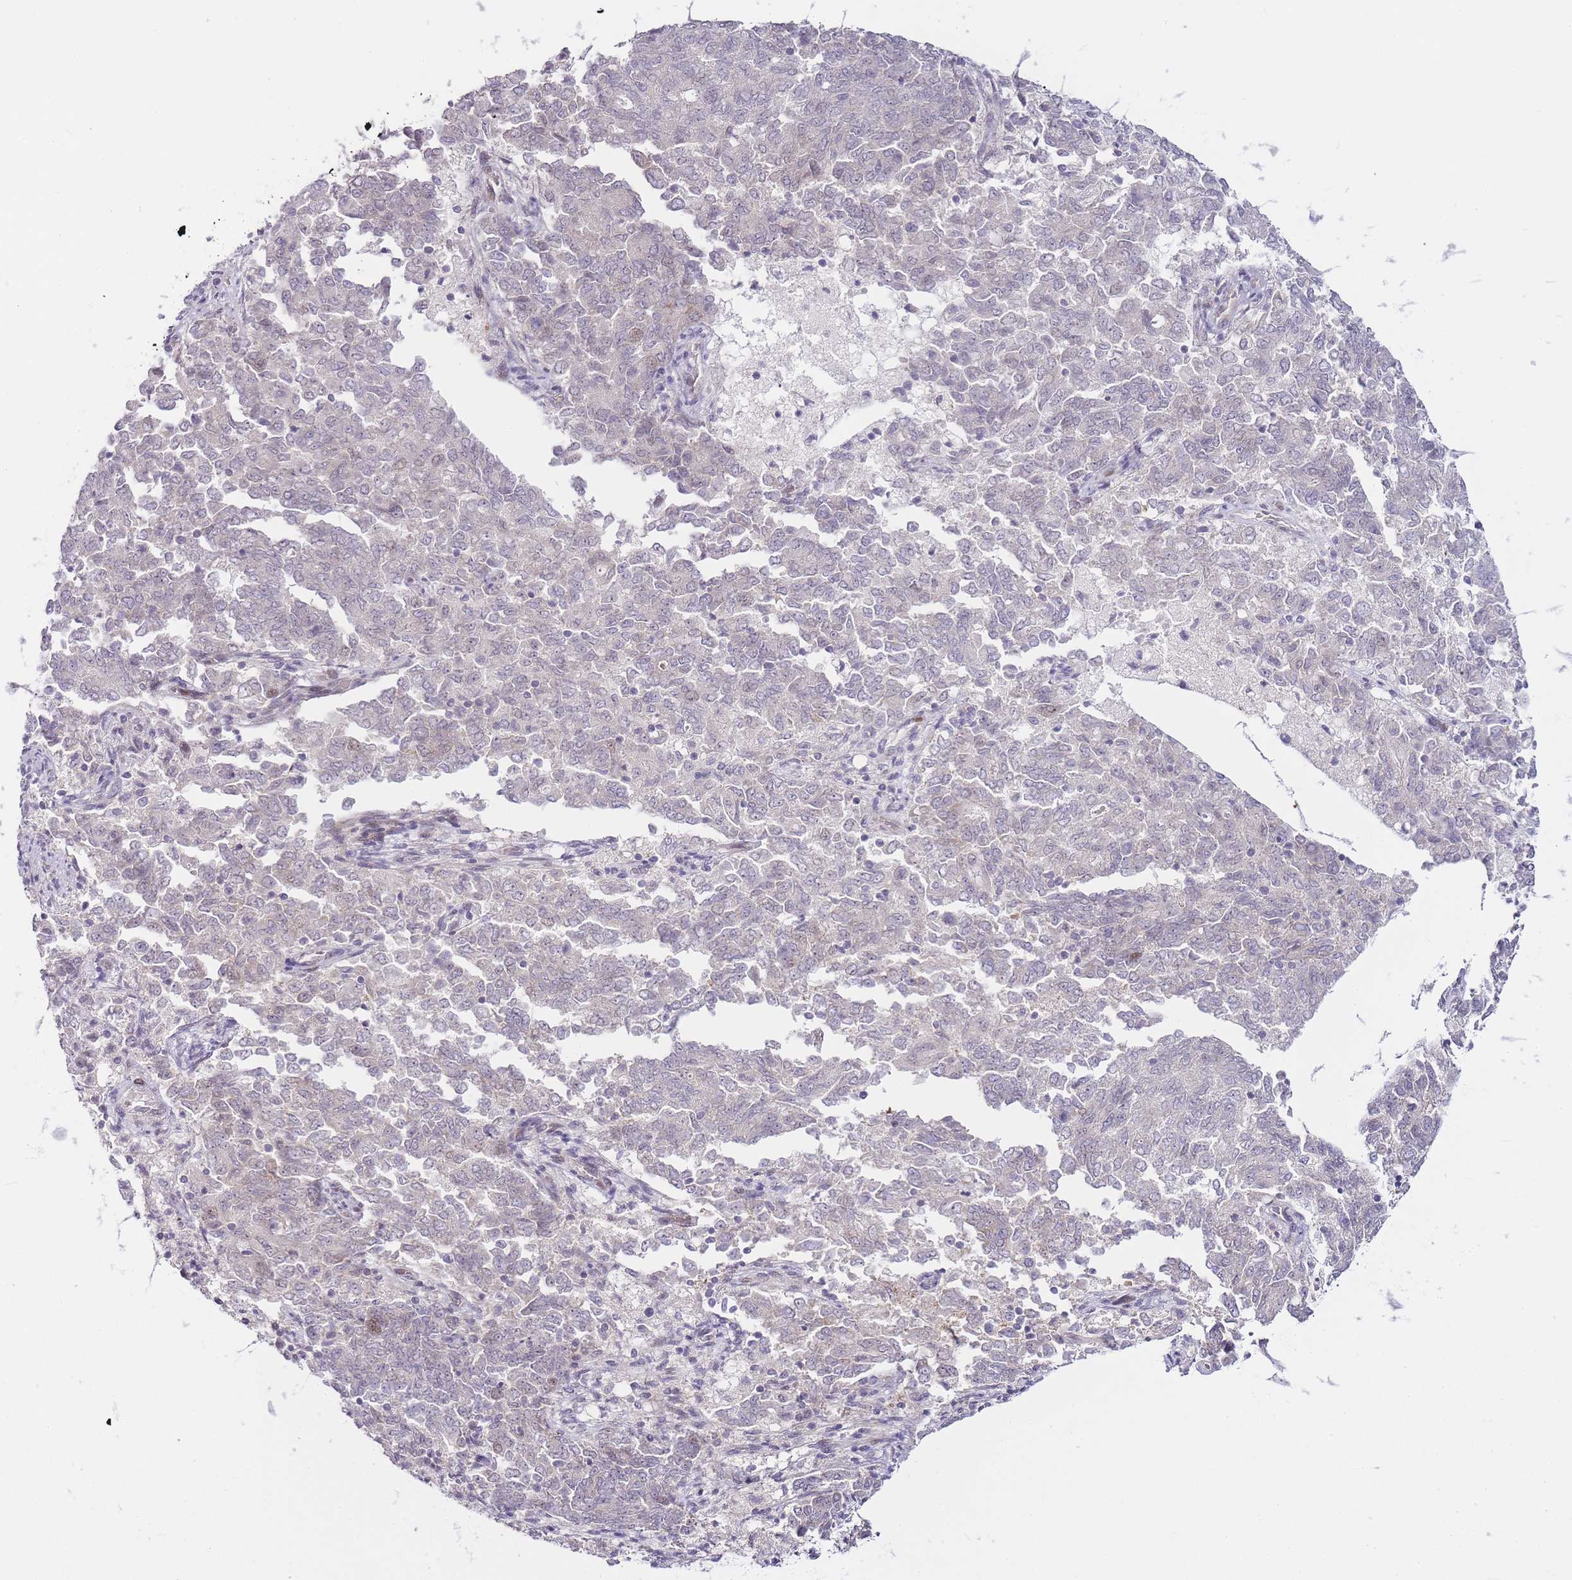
{"staining": {"intensity": "negative", "quantity": "none", "location": "none"}, "tissue": "endometrial cancer", "cell_type": "Tumor cells", "image_type": "cancer", "snomed": [{"axis": "morphology", "description": "Adenocarcinoma, NOS"}, {"axis": "topography", "description": "Endometrium"}], "caption": "Tumor cells are negative for brown protein staining in endometrial adenocarcinoma. (DAB IHC visualized using brightfield microscopy, high magnification).", "gene": "OGG1", "patient": {"sex": "female", "age": 80}}